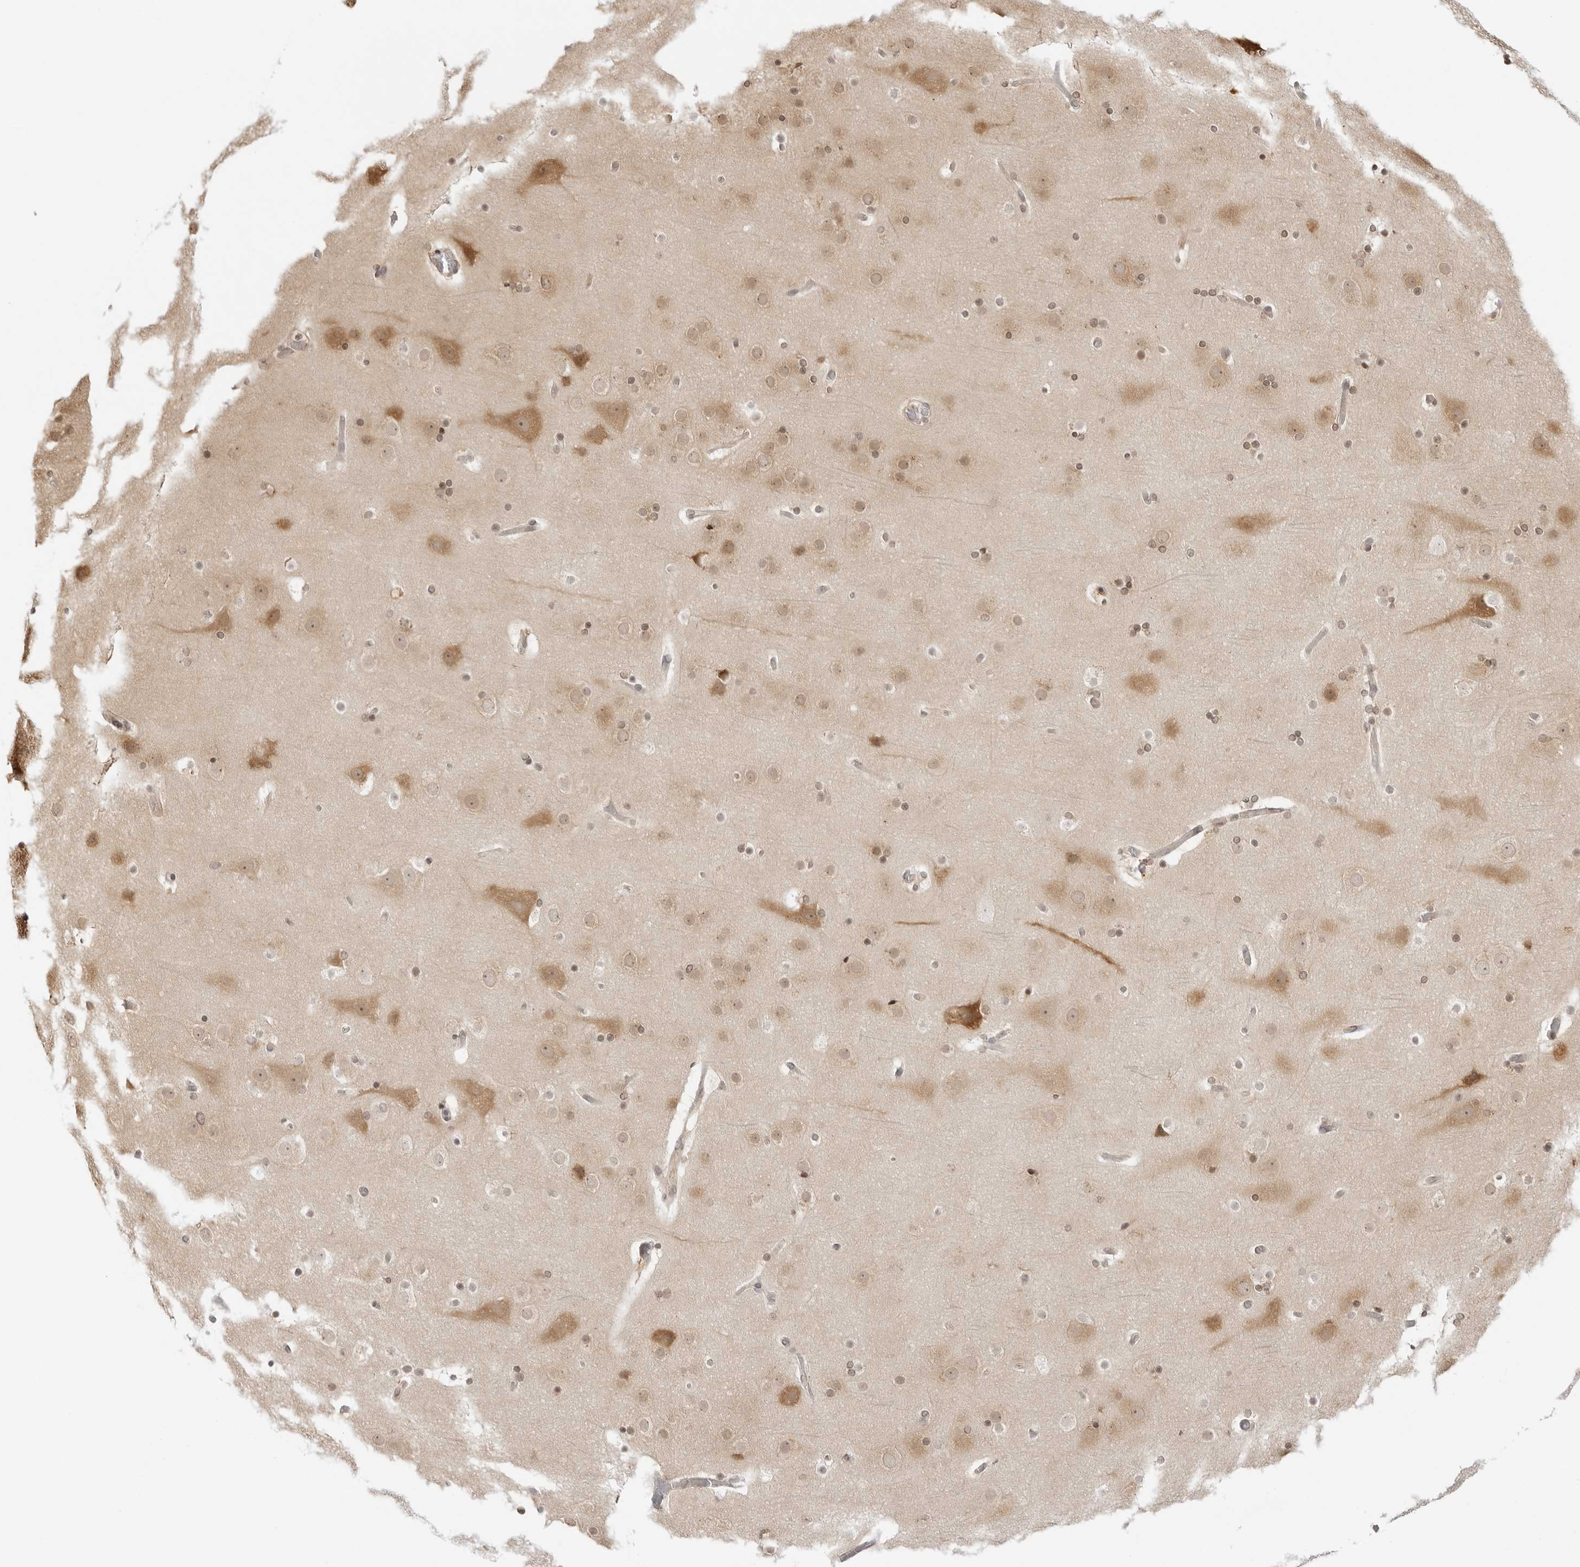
{"staining": {"intensity": "negative", "quantity": "none", "location": "none"}, "tissue": "cerebral cortex", "cell_type": "Endothelial cells", "image_type": "normal", "snomed": [{"axis": "morphology", "description": "Normal tissue, NOS"}, {"axis": "topography", "description": "Cerebral cortex"}], "caption": "Cerebral cortex was stained to show a protein in brown. There is no significant staining in endothelial cells.", "gene": "PRRC2C", "patient": {"sex": "male", "age": 57}}